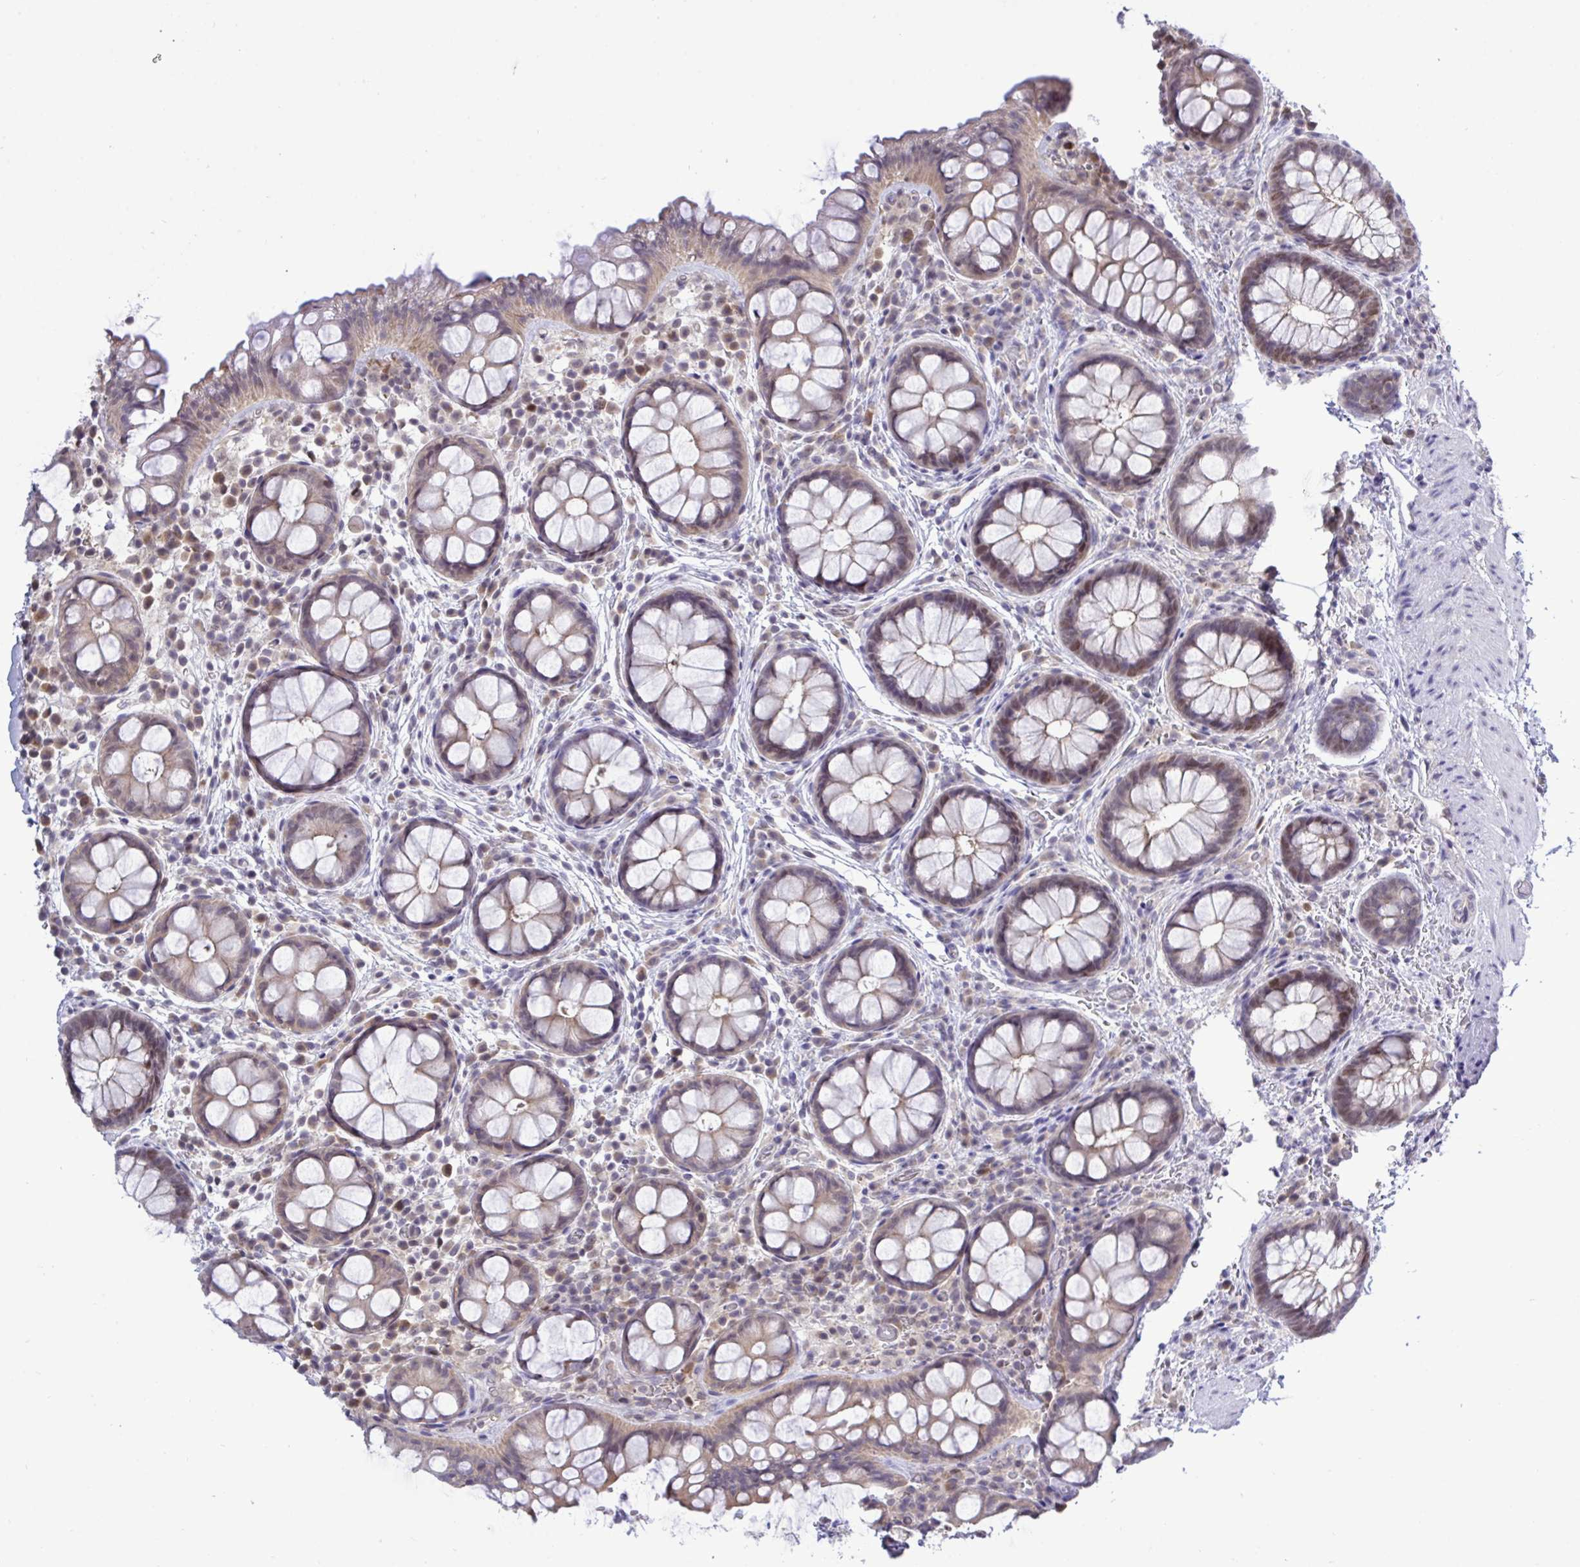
{"staining": {"intensity": "weak", "quantity": ">75%", "location": "cytoplasmic/membranous,nuclear"}, "tissue": "rectum", "cell_type": "Glandular cells", "image_type": "normal", "snomed": [{"axis": "morphology", "description": "Normal tissue, NOS"}, {"axis": "topography", "description": "Rectum"}], "caption": "About >75% of glandular cells in normal rectum display weak cytoplasmic/membranous,nuclear protein staining as visualized by brown immunohistochemical staining.", "gene": "ZNF444", "patient": {"sex": "female", "age": 69}}